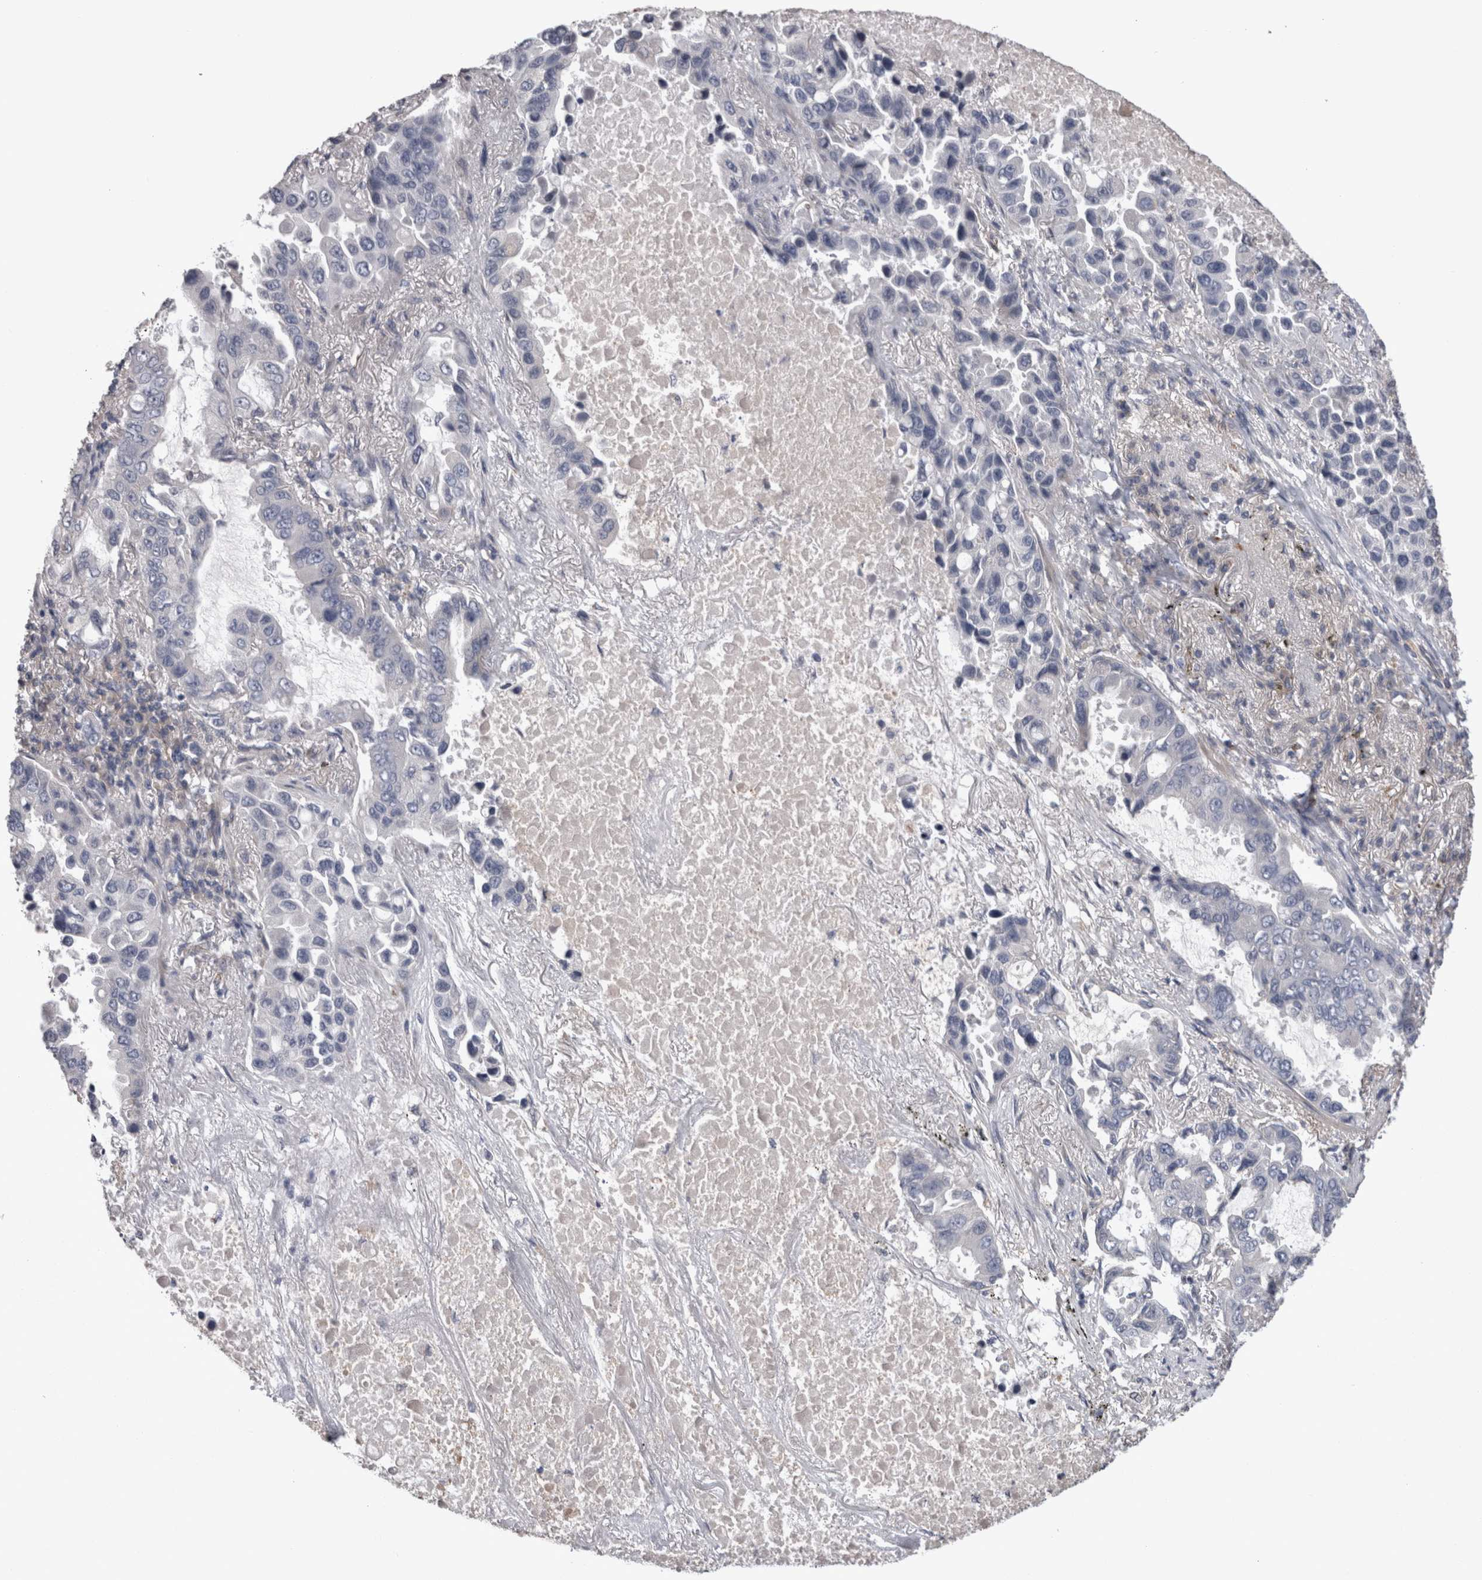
{"staining": {"intensity": "negative", "quantity": "none", "location": "none"}, "tissue": "lung cancer", "cell_type": "Tumor cells", "image_type": "cancer", "snomed": [{"axis": "morphology", "description": "Adenocarcinoma, NOS"}, {"axis": "topography", "description": "Lung"}], "caption": "This is an IHC micrograph of human lung adenocarcinoma. There is no staining in tumor cells.", "gene": "STC1", "patient": {"sex": "male", "age": 64}}